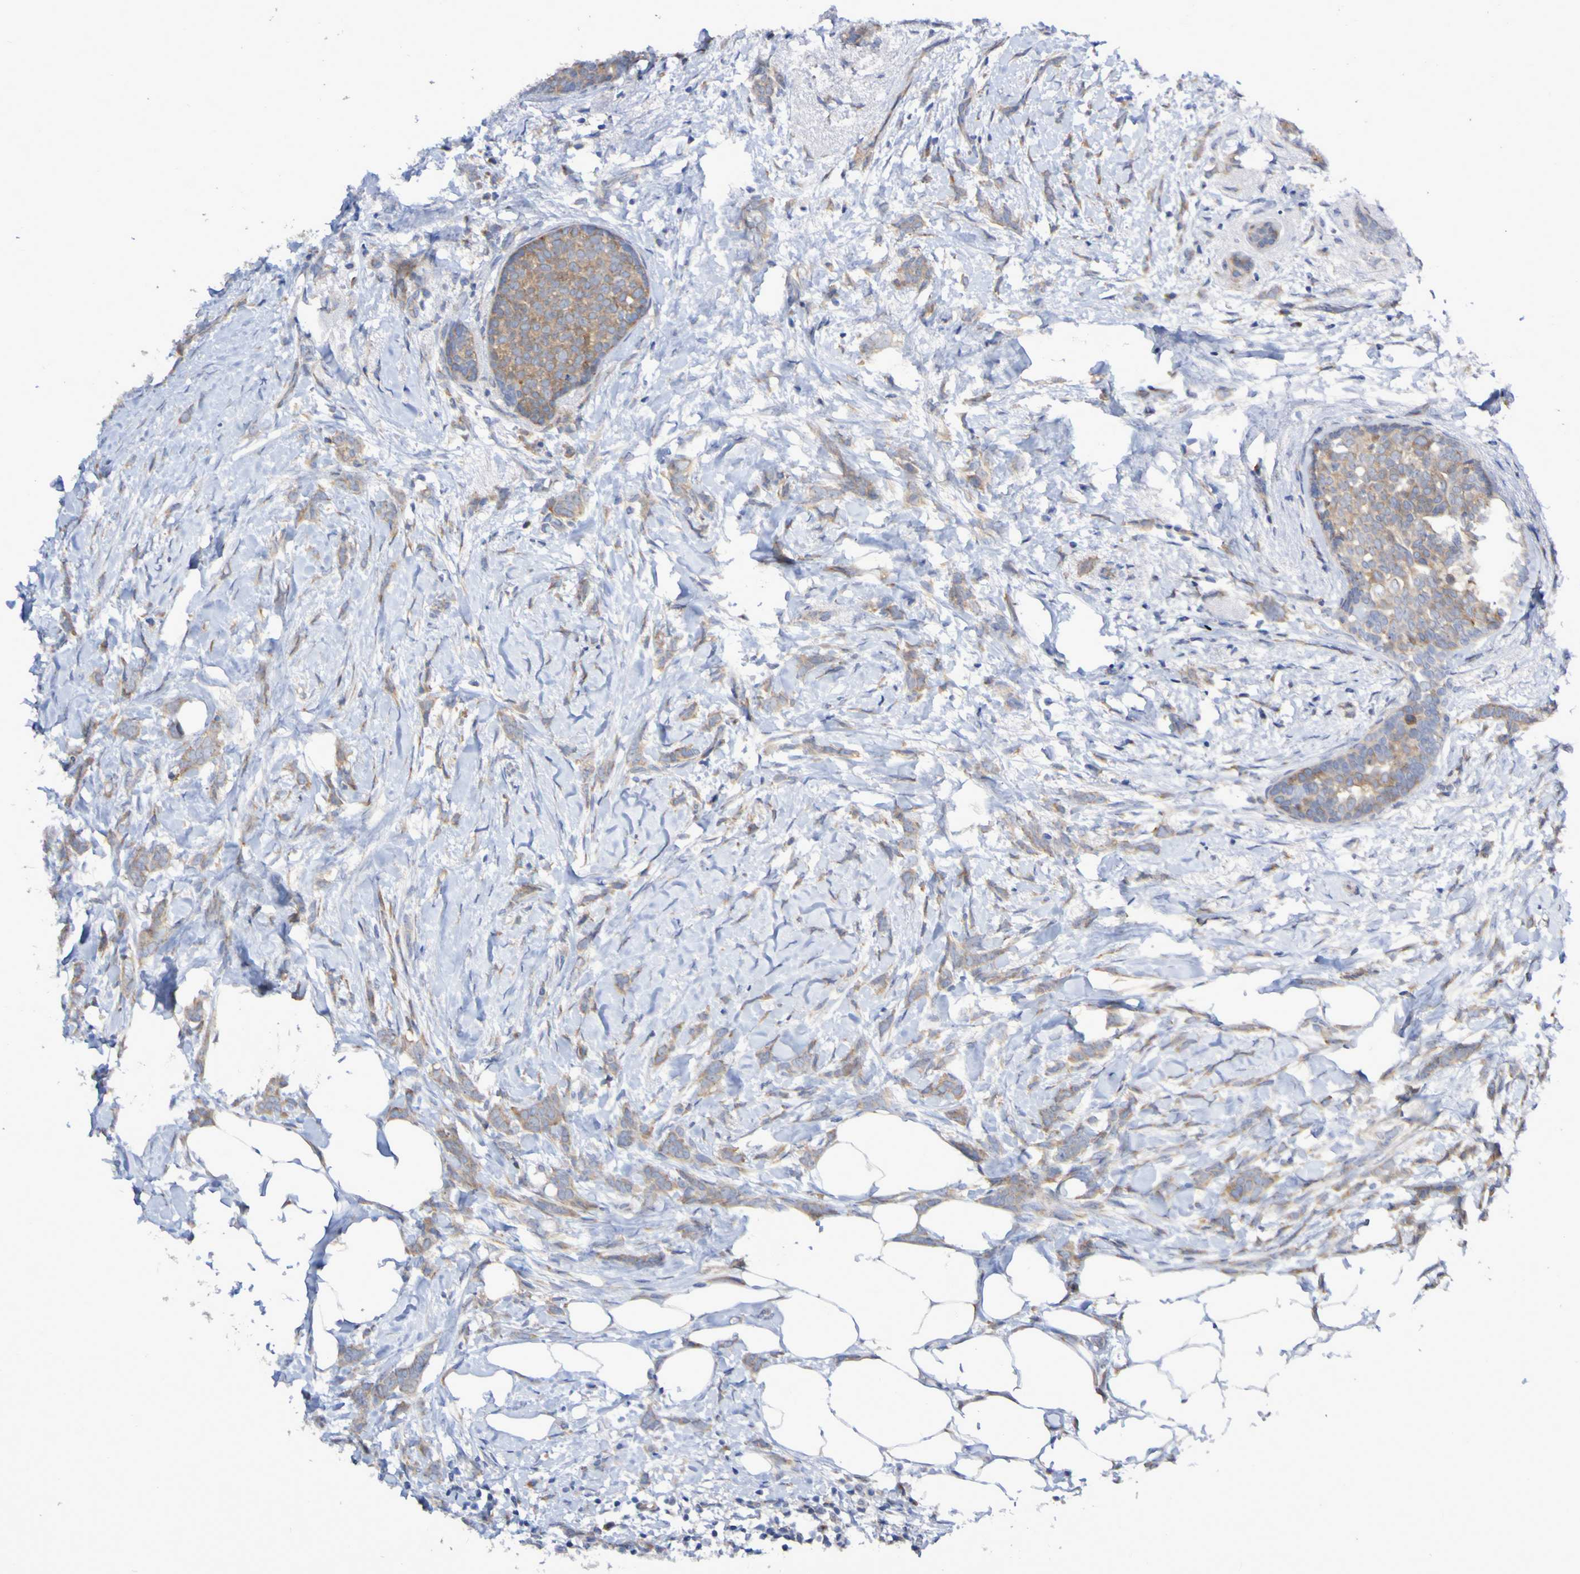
{"staining": {"intensity": "moderate", "quantity": ">75%", "location": "cytoplasmic/membranous"}, "tissue": "breast cancer", "cell_type": "Tumor cells", "image_type": "cancer", "snomed": [{"axis": "morphology", "description": "Lobular carcinoma, in situ"}, {"axis": "morphology", "description": "Lobular carcinoma"}, {"axis": "topography", "description": "Breast"}], "caption": "A micrograph of human breast lobular carcinoma stained for a protein displays moderate cytoplasmic/membranous brown staining in tumor cells.", "gene": "LMBRD2", "patient": {"sex": "female", "age": 41}}